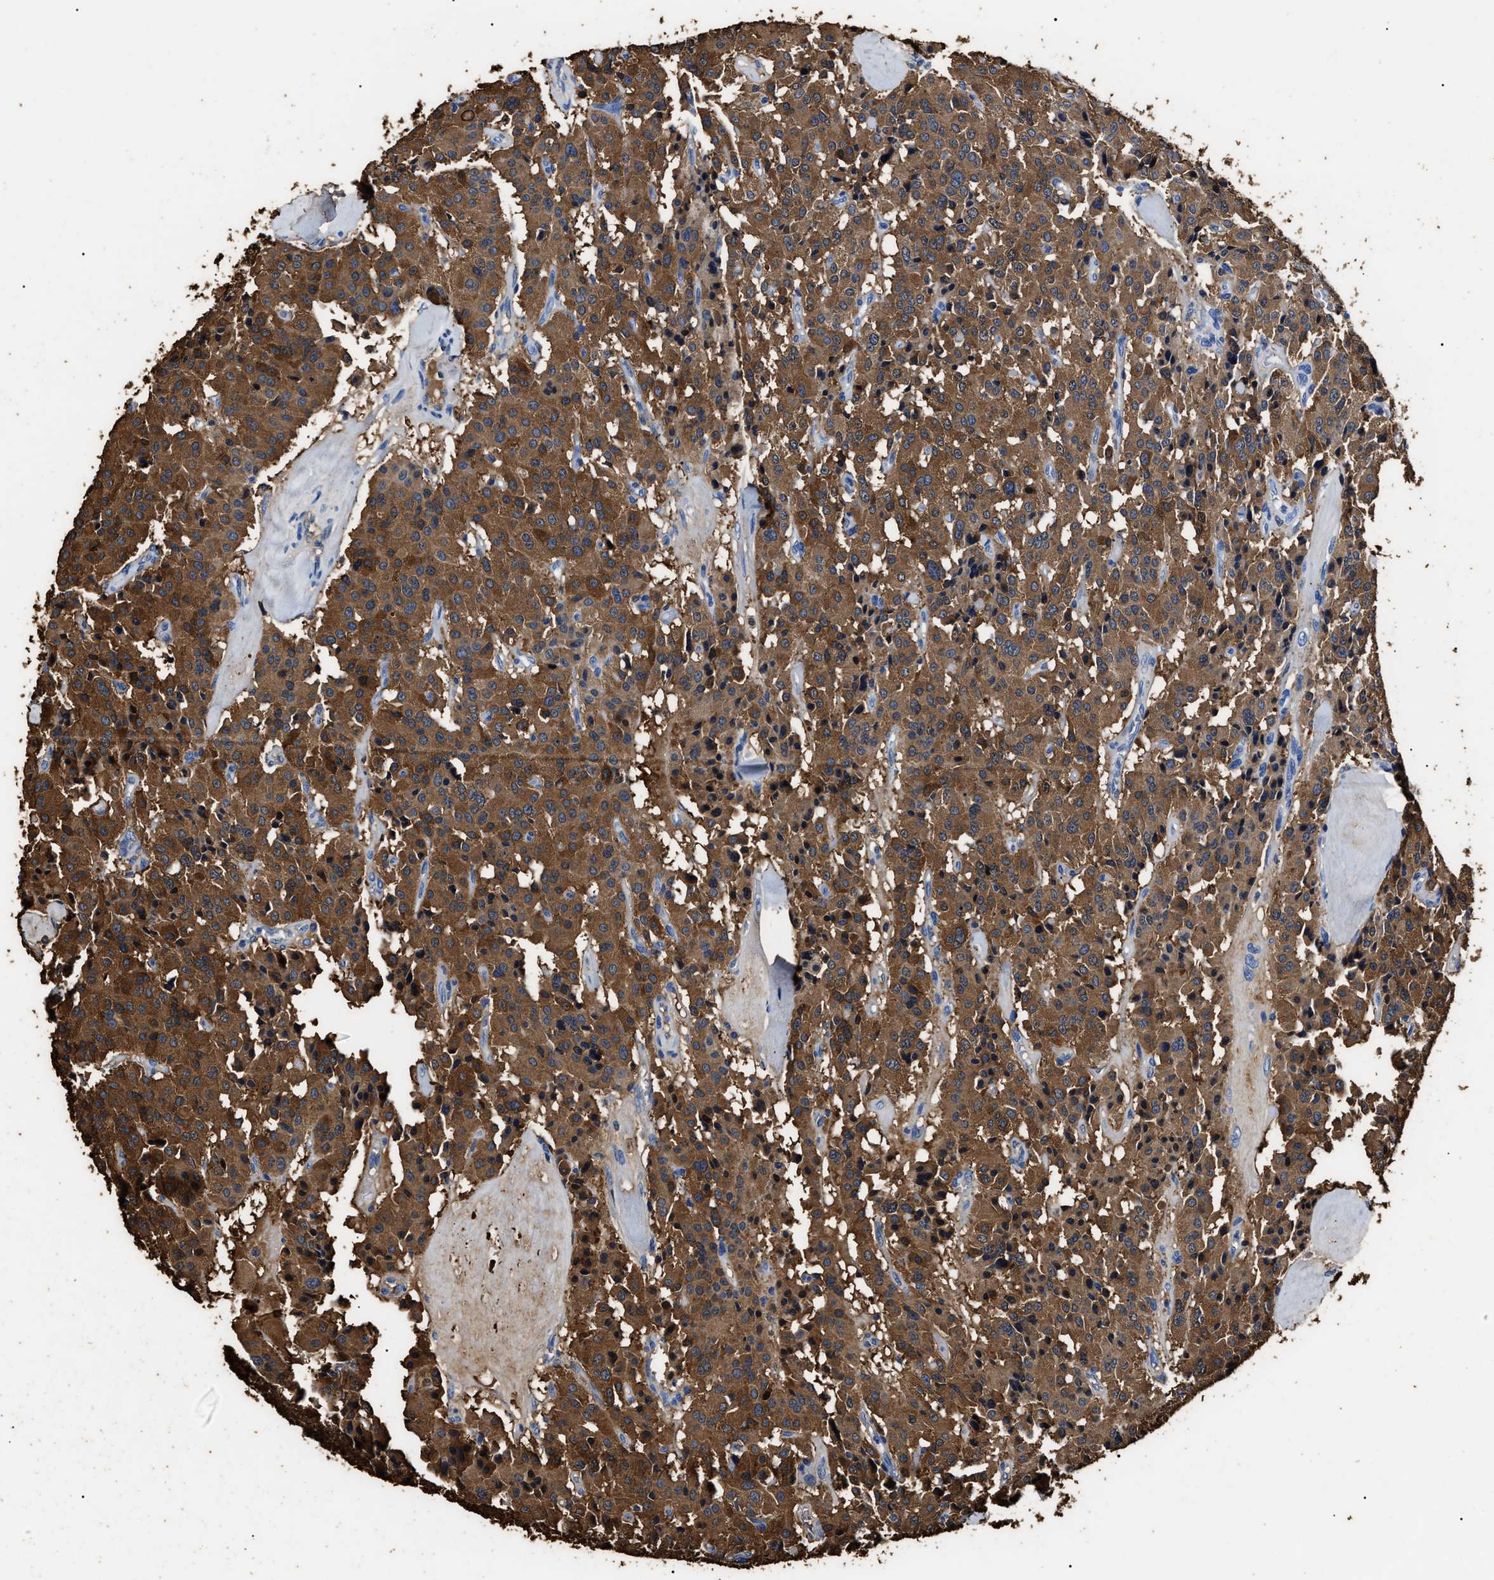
{"staining": {"intensity": "strong", "quantity": ">75%", "location": "cytoplasmic/membranous"}, "tissue": "carcinoid", "cell_type": "Tumor cells", "image_type": "cancer", "snomed": [{"axis": "morphology", "description": "Carcinoid, malignant, NOS"}, {"axis": "topography", "description": "Lung"}], "caption": "Carcinoid stained with DAB (3,3'-diaminobenzidine) IHC exhibits high levels of strong cytoplasmic/membranous expression in approximately >75% of tumor cells.", "gene": "ALDH1A1", "patient": {"sex": "male", "age": 30}}